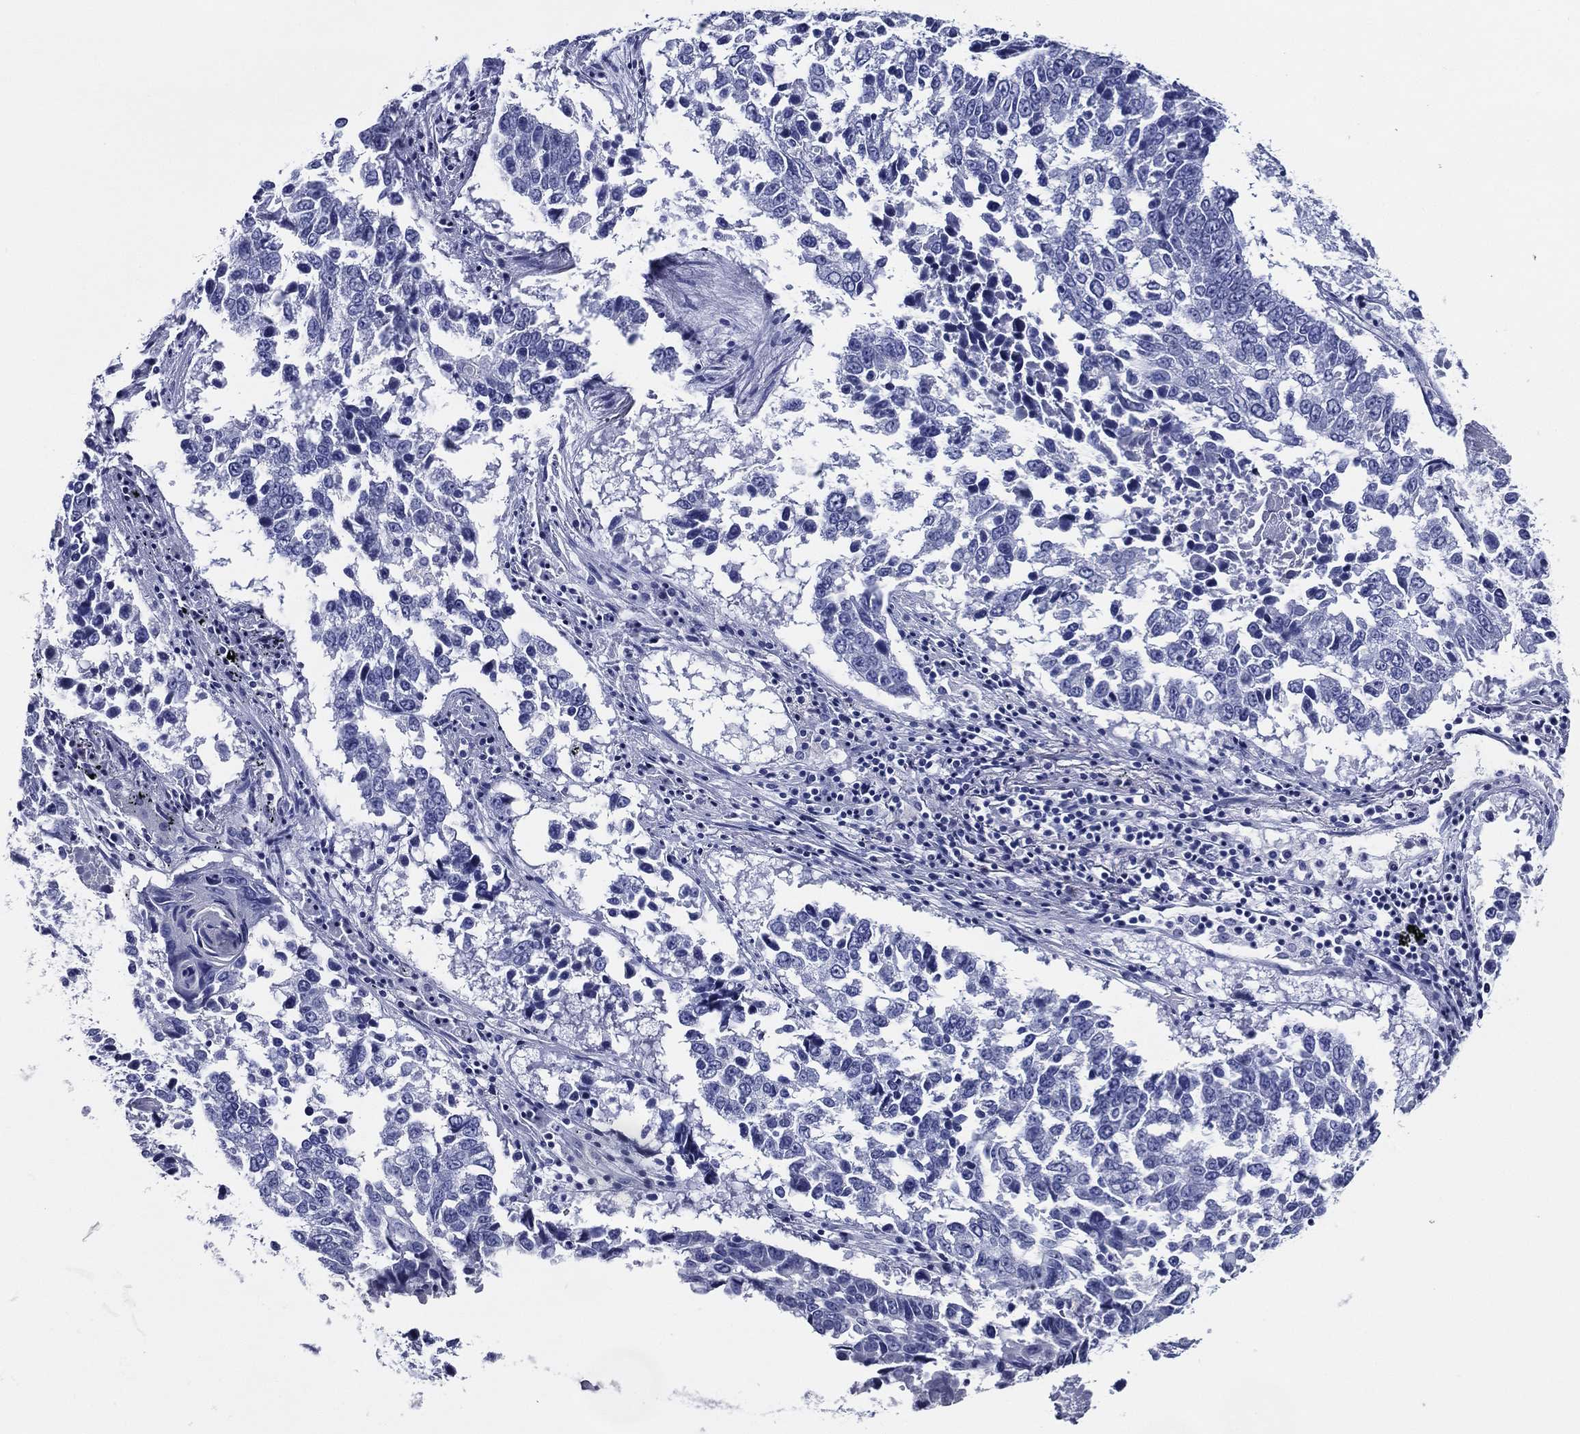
{"staining": {"intensity": "negative", "quantity": "none", "location": "none"}, "tissue": "lung cancer", "cell_type": "Tumor cells", "image_type": "cancer", "snomed": [{"axis": "morphology", "description": "Squamous cell carcinoma, NOS"}, {"axis": "topography", "description": "Lung"}], "caption": "IHC of squamous cell carcinoma (lung) demonstrates no staining in tumor cells.", "gene": "ACE2", "patient": {"sex": "male", "age": 82}}